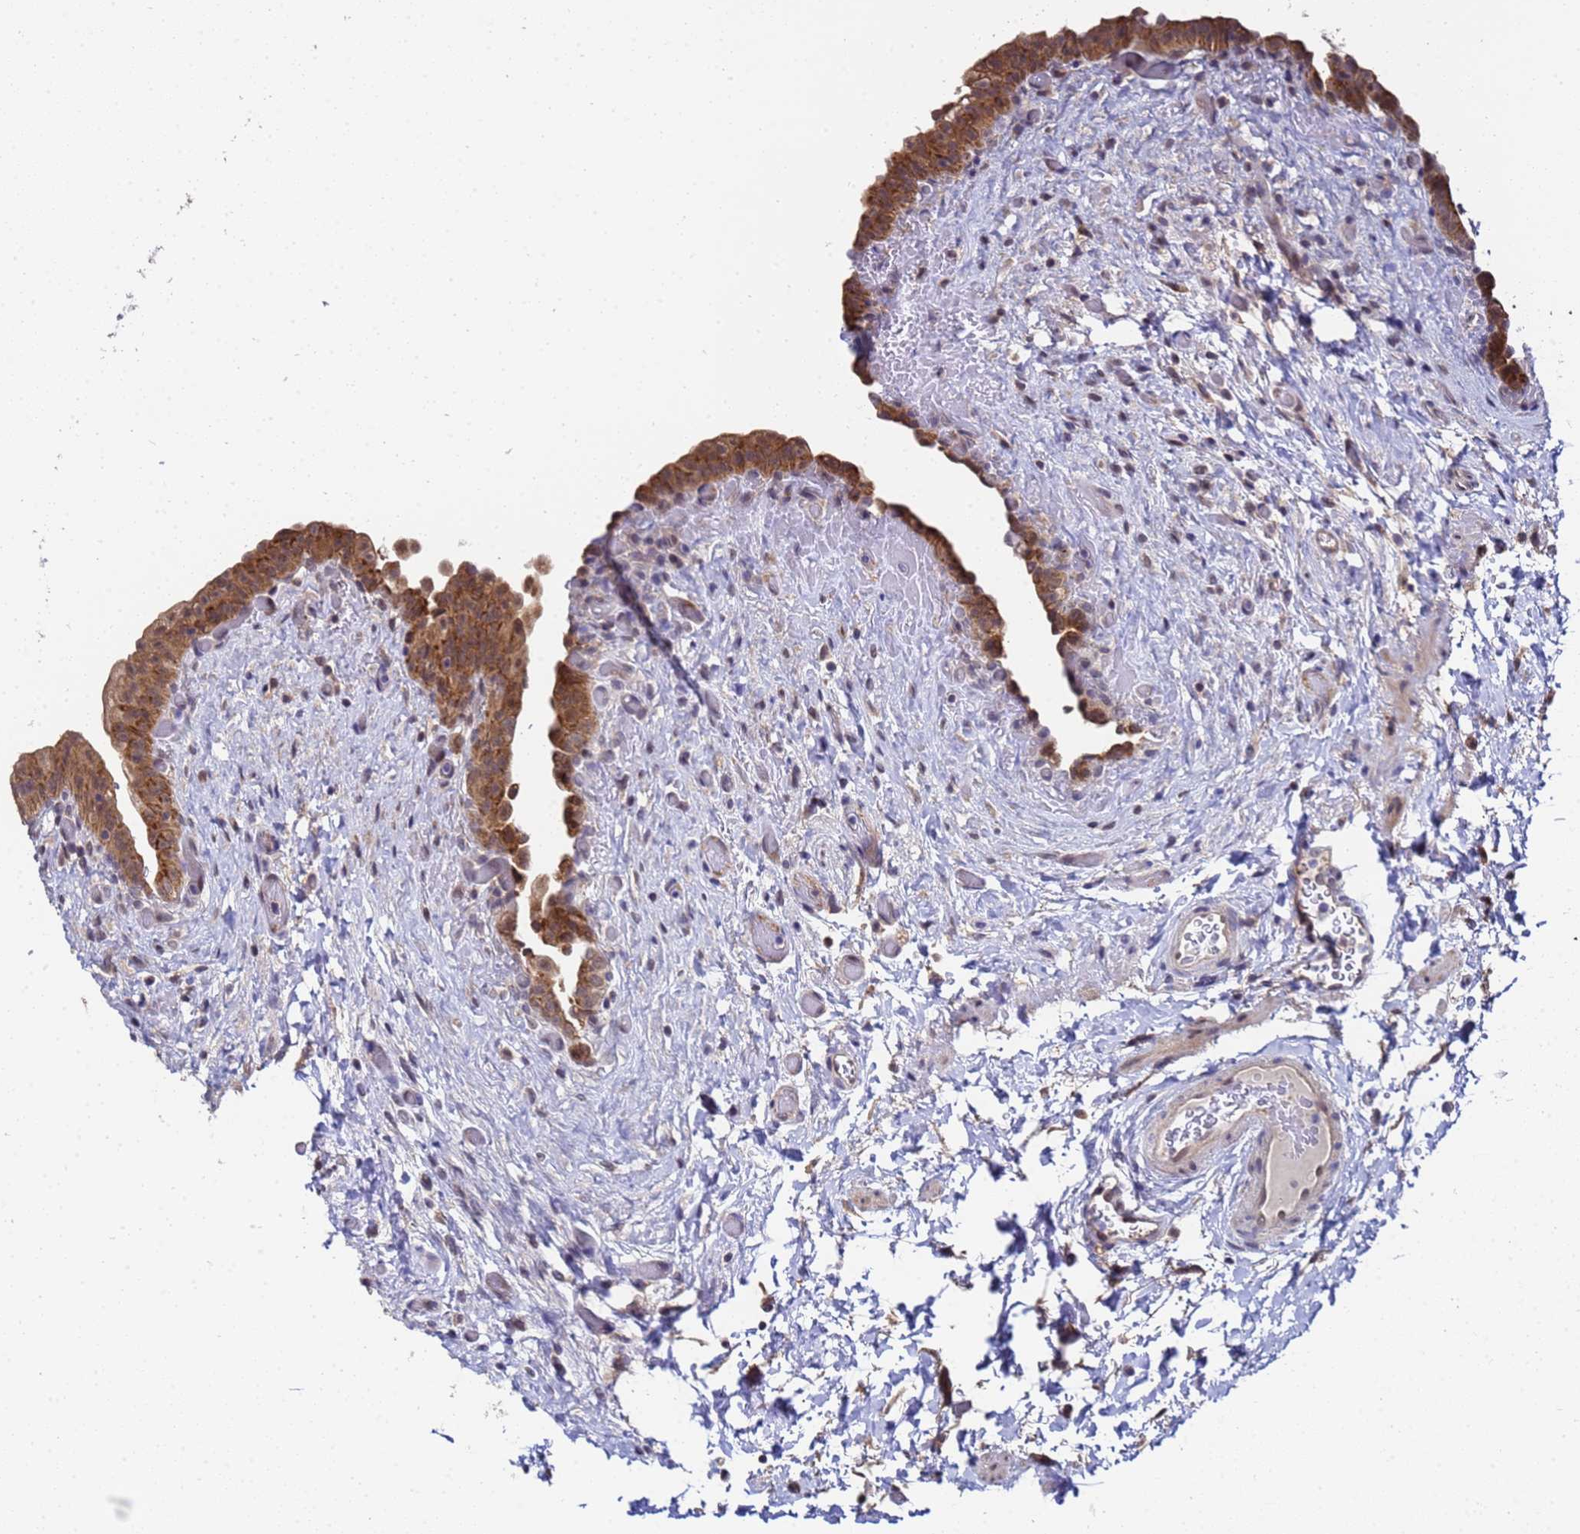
{"staining": {"intensity": "moderate", "quantity": ">75%", "location": "cytoplasmic/membranous,nuclear"}, "tissue": "urinary bladder", "cell_type": "Urothelial cells", "image_type": "normal", "snomed": [{"axis": "morphology", "description": "Normal tissue, NOS"}, {"axis": "topography", "description": "Urinary bladder"}], "caption": "Urothelial cells exhibit moderate cytoplasmic/membranous,nuclear expression in approximately >75% of cells in normal urinary bladder. (Brightfield microscopy of DAB IHC at high magnification).", "gene": "ANAPC13", "patient": {"sex": "male", "age": 69}}